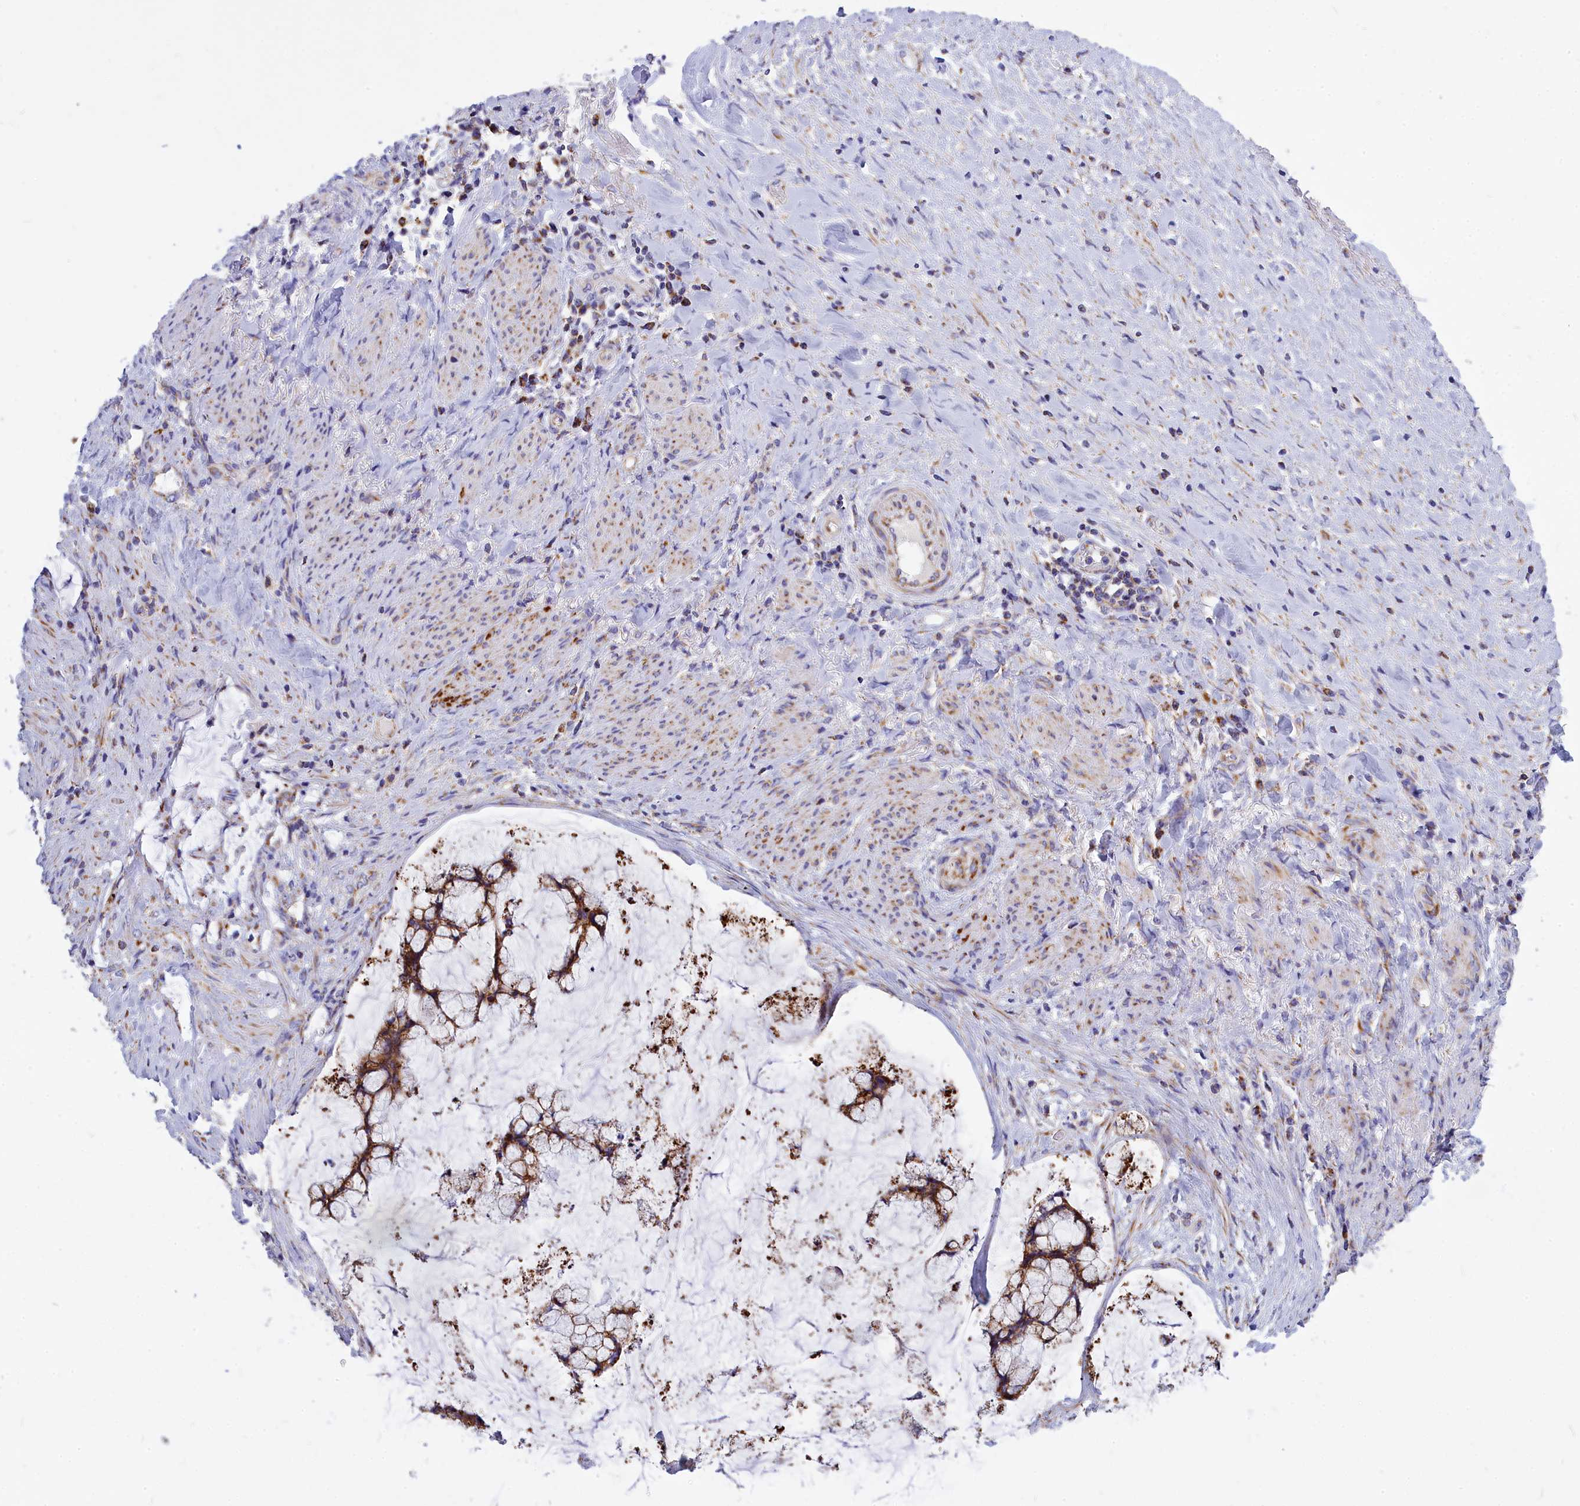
{"staining": {"intensity": "moderate", "quantity": ">75%", "location": "cytoplasmic/membranous"}, "tissue": "ovarian cancer", "cell_type": "Tumor cells", "image_type": "cancer", "snomed": [{"axis": "morphology", "description": "Cystadenocarcinoma, mucinous, NOS"}, {"axis": "topography", "description": "Ovary"}], "caption": "Moderate cytoplasmic/membranous expression for a protein is seen in approximately >75% of tumor cells of ovarian cancer (mucinous cystadenocarcinoma) using immunohistochemistry (IHC).", "gene": "VDAC2", "patient": {"sex": "female", "age": 42}}